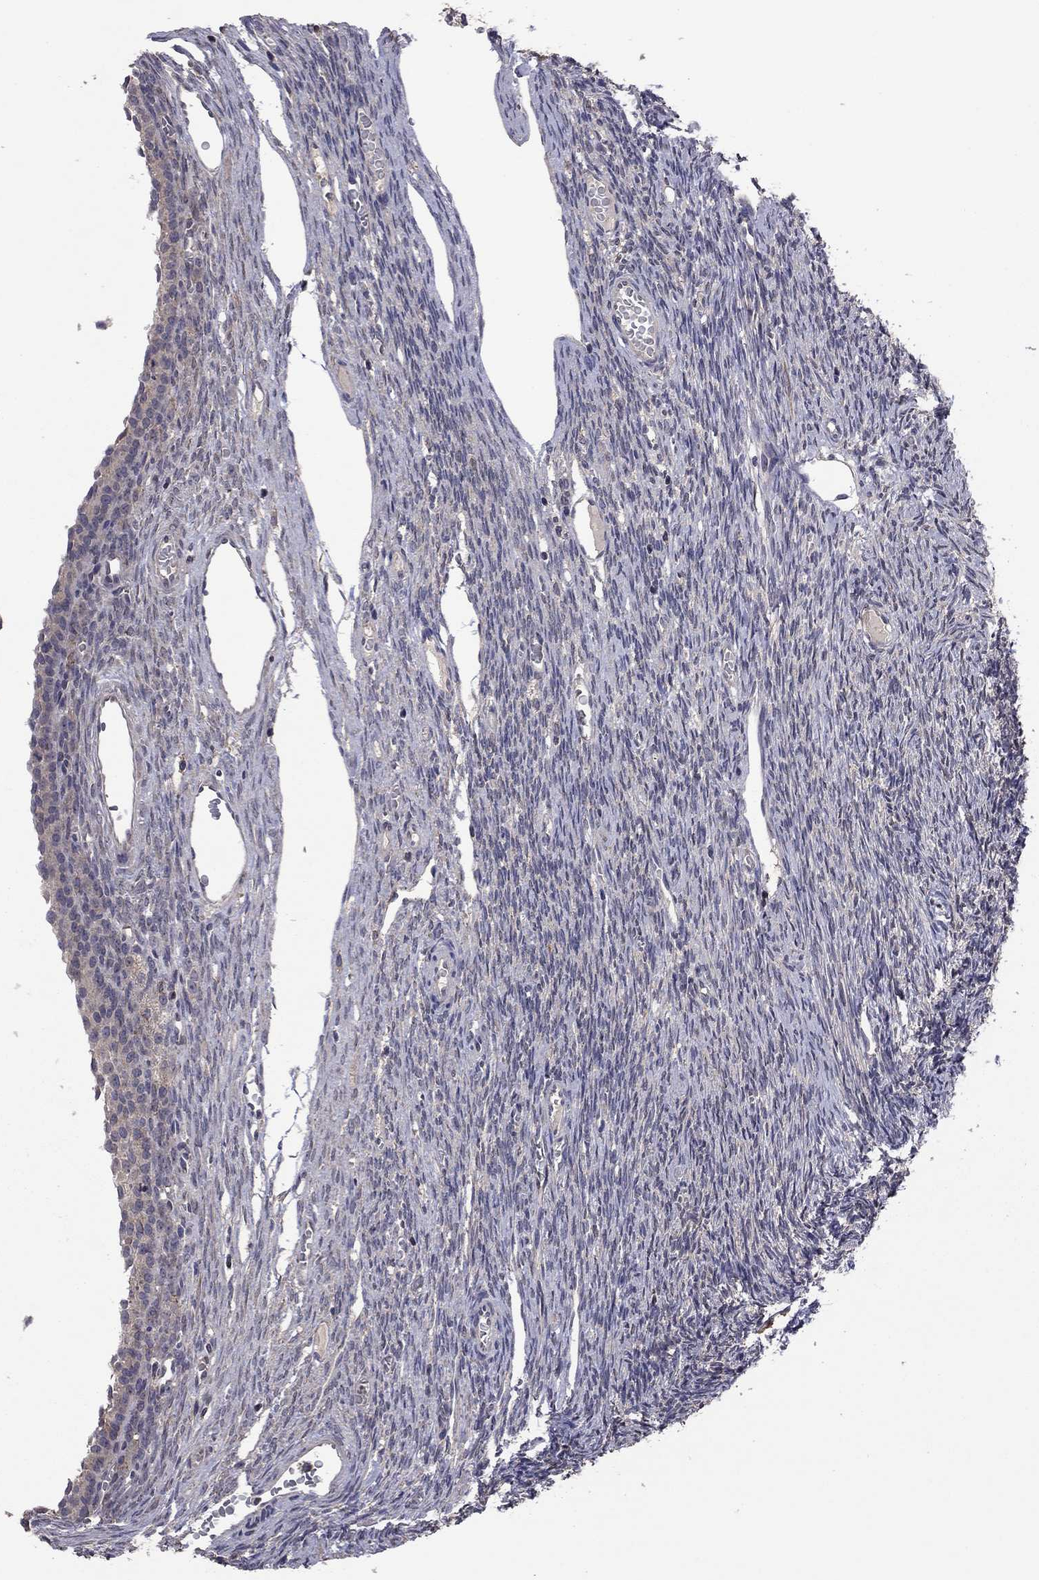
{"staining": {"intensity": "moderate", "quantity": "<25%", "location": "cytoplasmic/membranous"}, "tissue": "ovary", "cell_type": "Follicle cells", "image_type": "normal", "snomed": [{"axis": "morphology", "description": "Normal tissue, NOS"}, {"axis": "topography", "description": "Ovary"}], "caption": "The micrograph reveals a brown stain indicating the presence of a protein in the cytoplasmic/membranous of follicle cells in ovary.", "gene": "TSNARE1", "patient": {"sex": "female", "age": 27}}